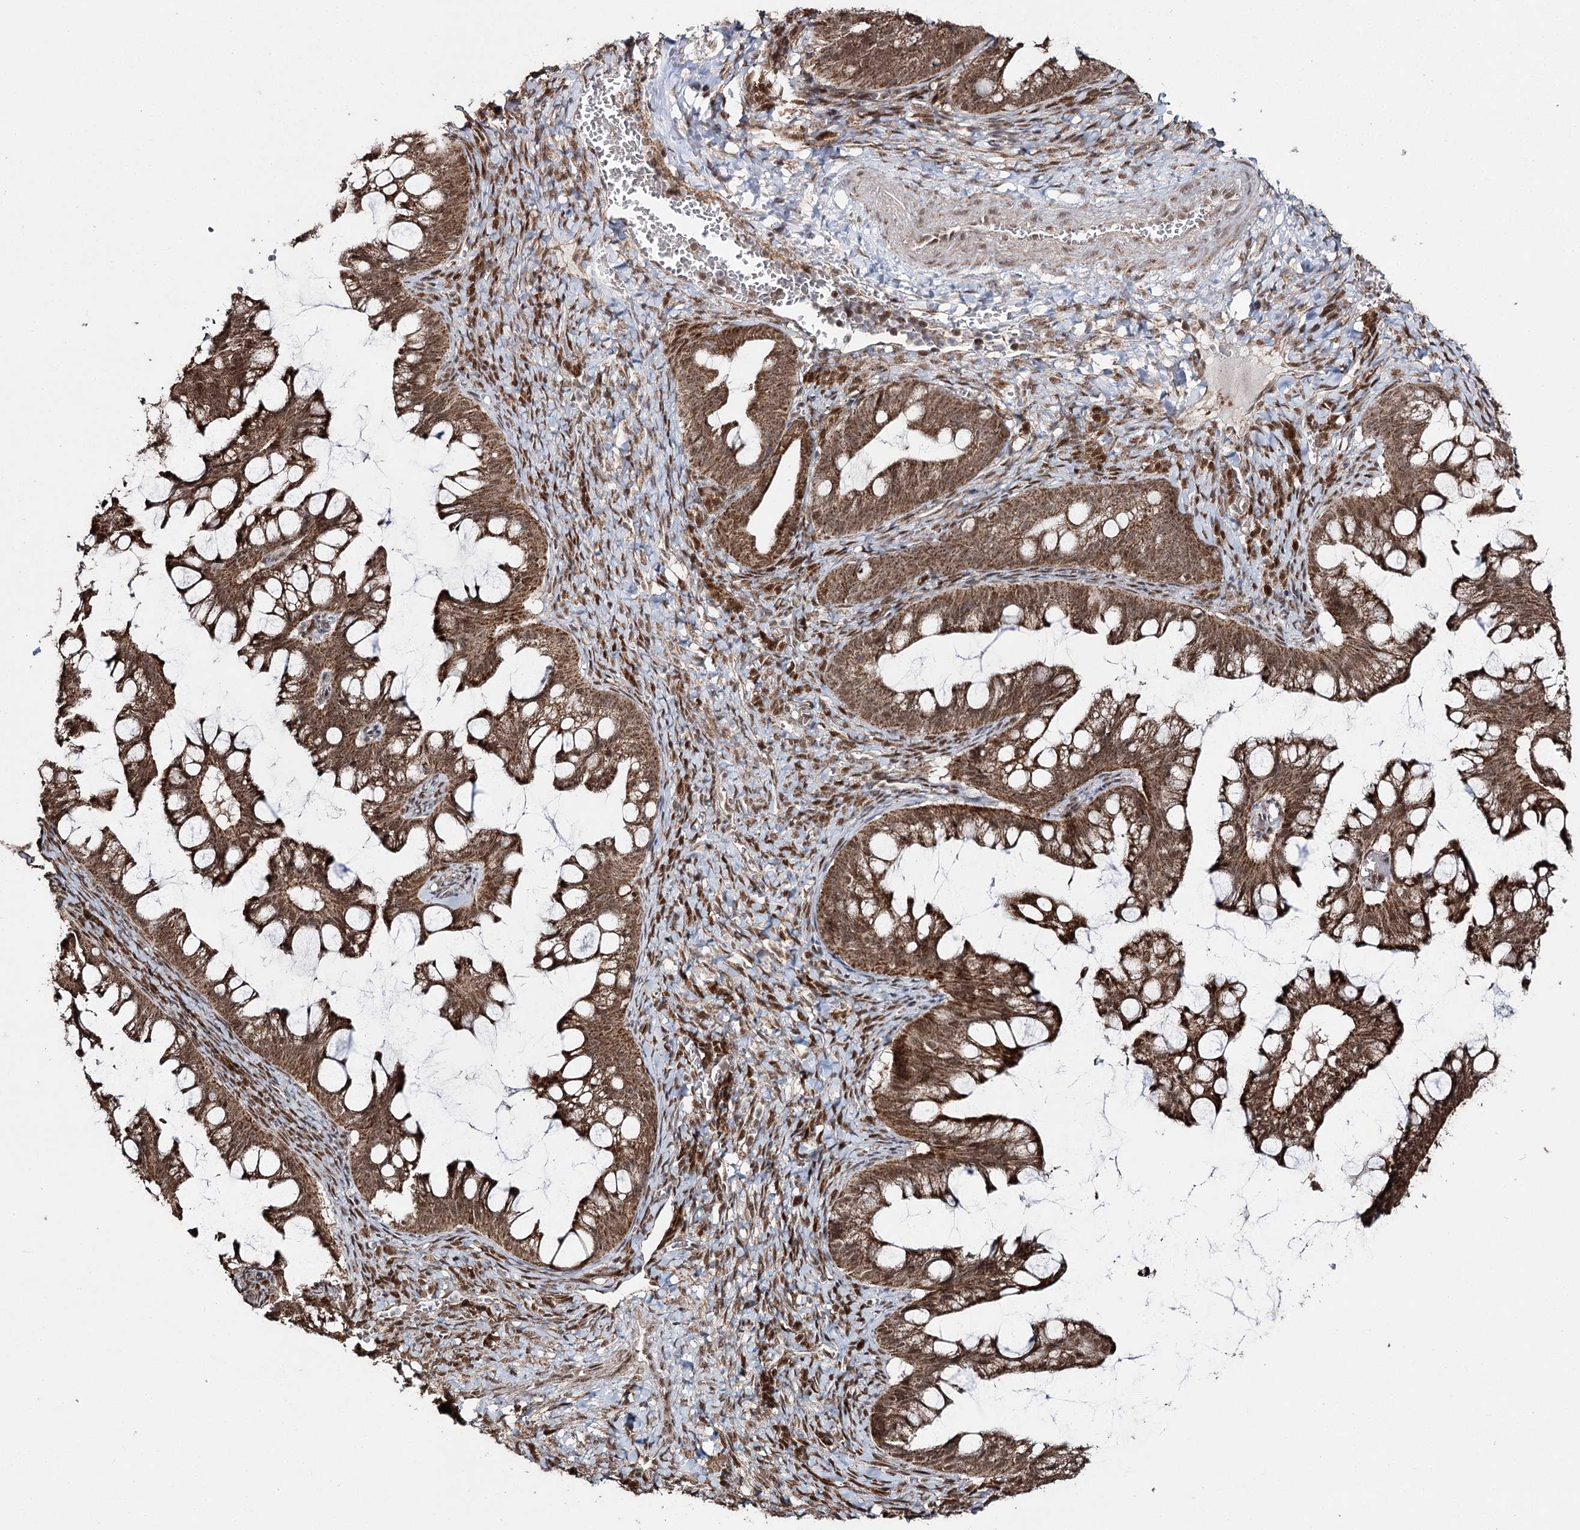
{"staining": {"intensity": "strong", "quantity": ">75%", "location": "cytoplasmic/membranous,nuclear"}, "tissue": "ovarian cancer", "cell_type": "Tumor cells", "image_type": "cancer", "snomed": [{"axis": "morphology", "description": "Cystadenocarcinoma, mucinous, NOS"}, {"axis": "topography", "description": "Ovary"}], "caption": "Immunohistochemistry of ovarian cancer (mucinous cystadenocarcinoma) shows high levels of strong cytoplasmic/membranous and nuclear expression in about >75% of tumor cells.", "gene": "PDHX", "patient": {"sex": "female", "age": 73}}